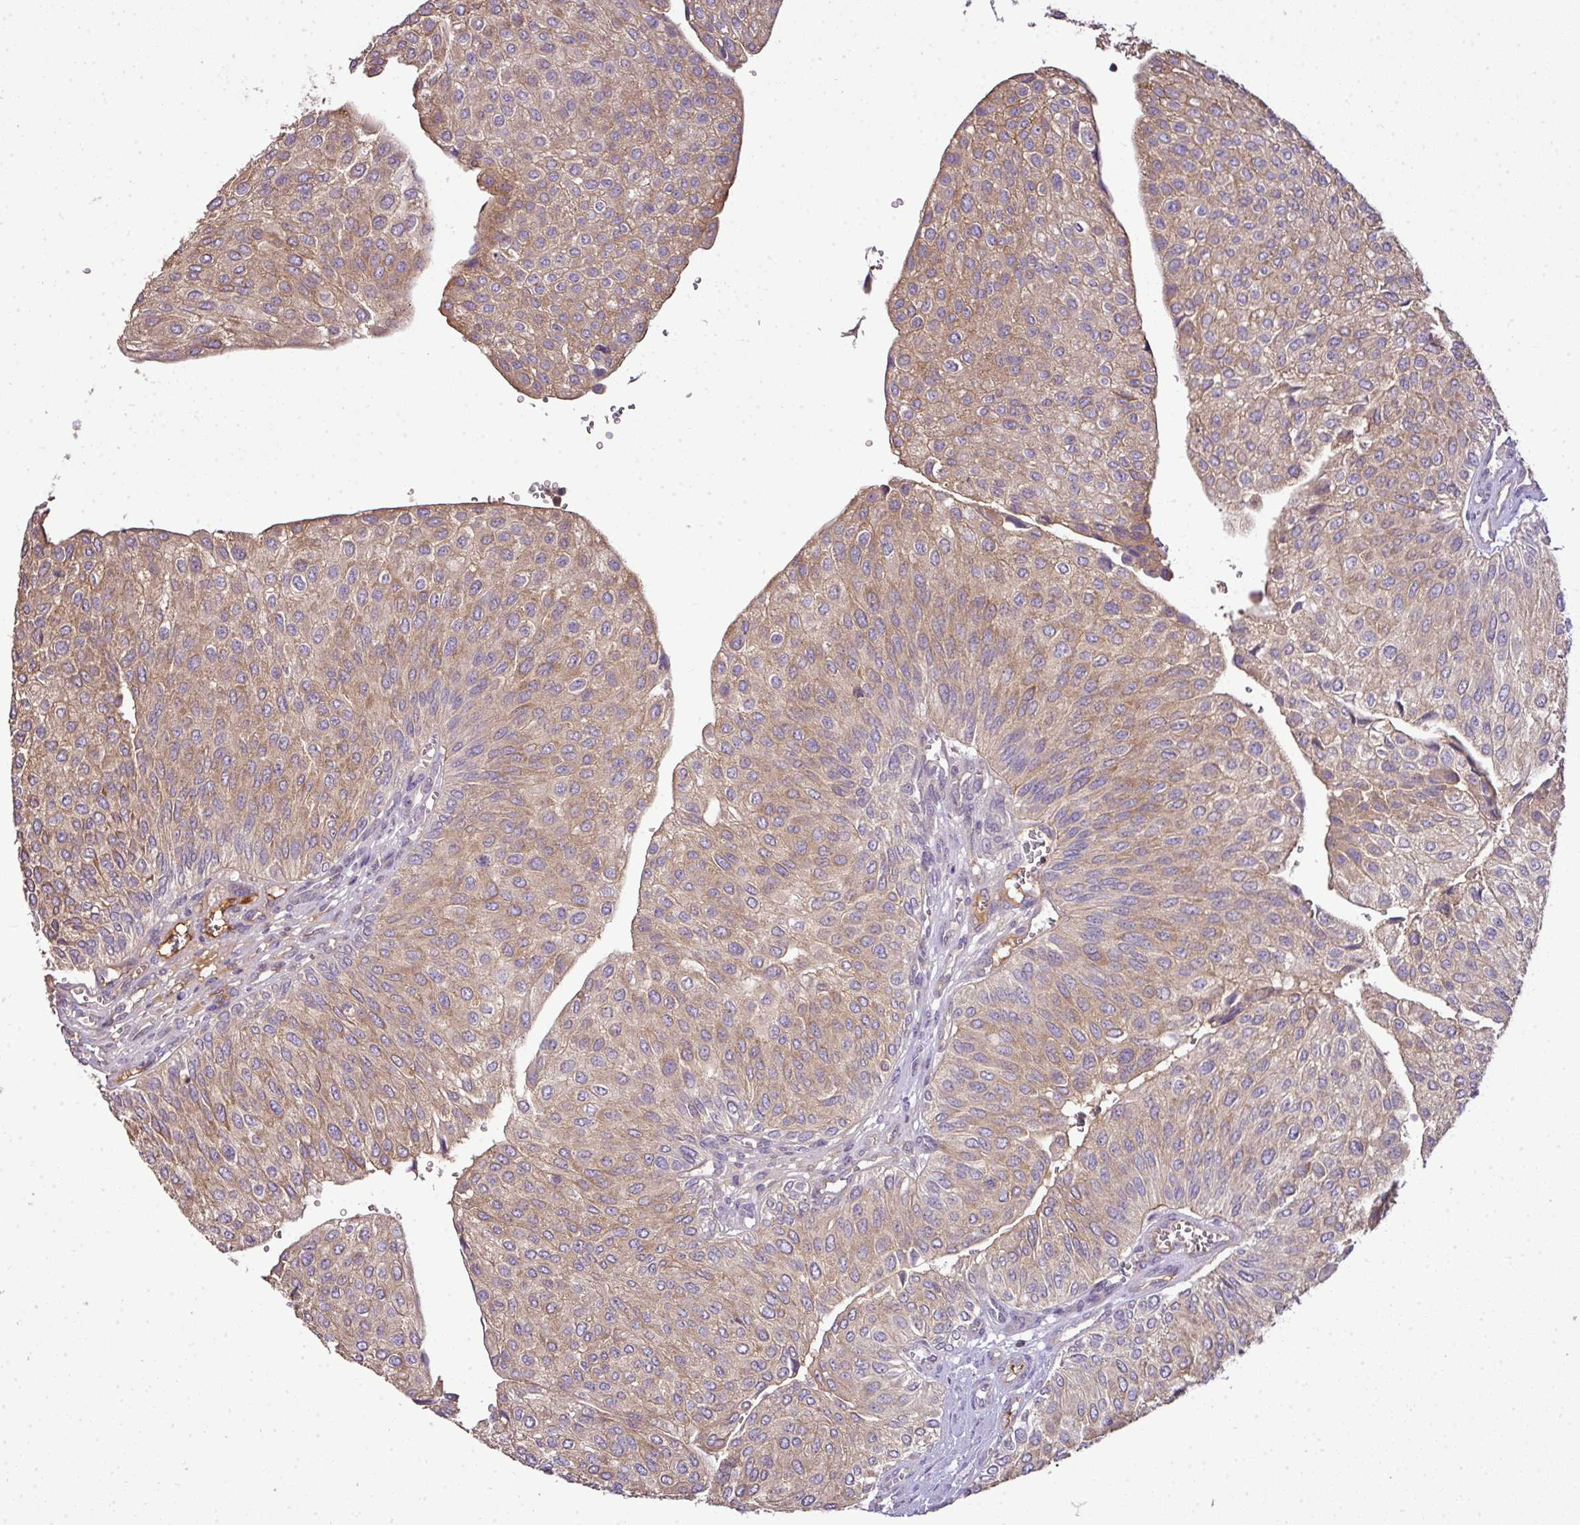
{"staining": {"intensity": "moderate", "quantity": ">75%", "location": "cytoplasmic/membranous"}, "tissue": "urothelial cancer", "cell_type": "Tumor cells", "image_type": "cancer", "snomed": [{"axis": "morphology", "description": "Urothelial carcinoma, NOS"}, {"axis": "topography", "description": "Urinary bladder"}], "caption": "The photomicrograph displays immunohistochemical staining of transitional cell carcinoma. There is moderate cytoplasmic/membranous staining is identified in approximately >75% of tumor cells.", "gene": "STAT5A", "patient": {"sex": "male", "age": 67}}